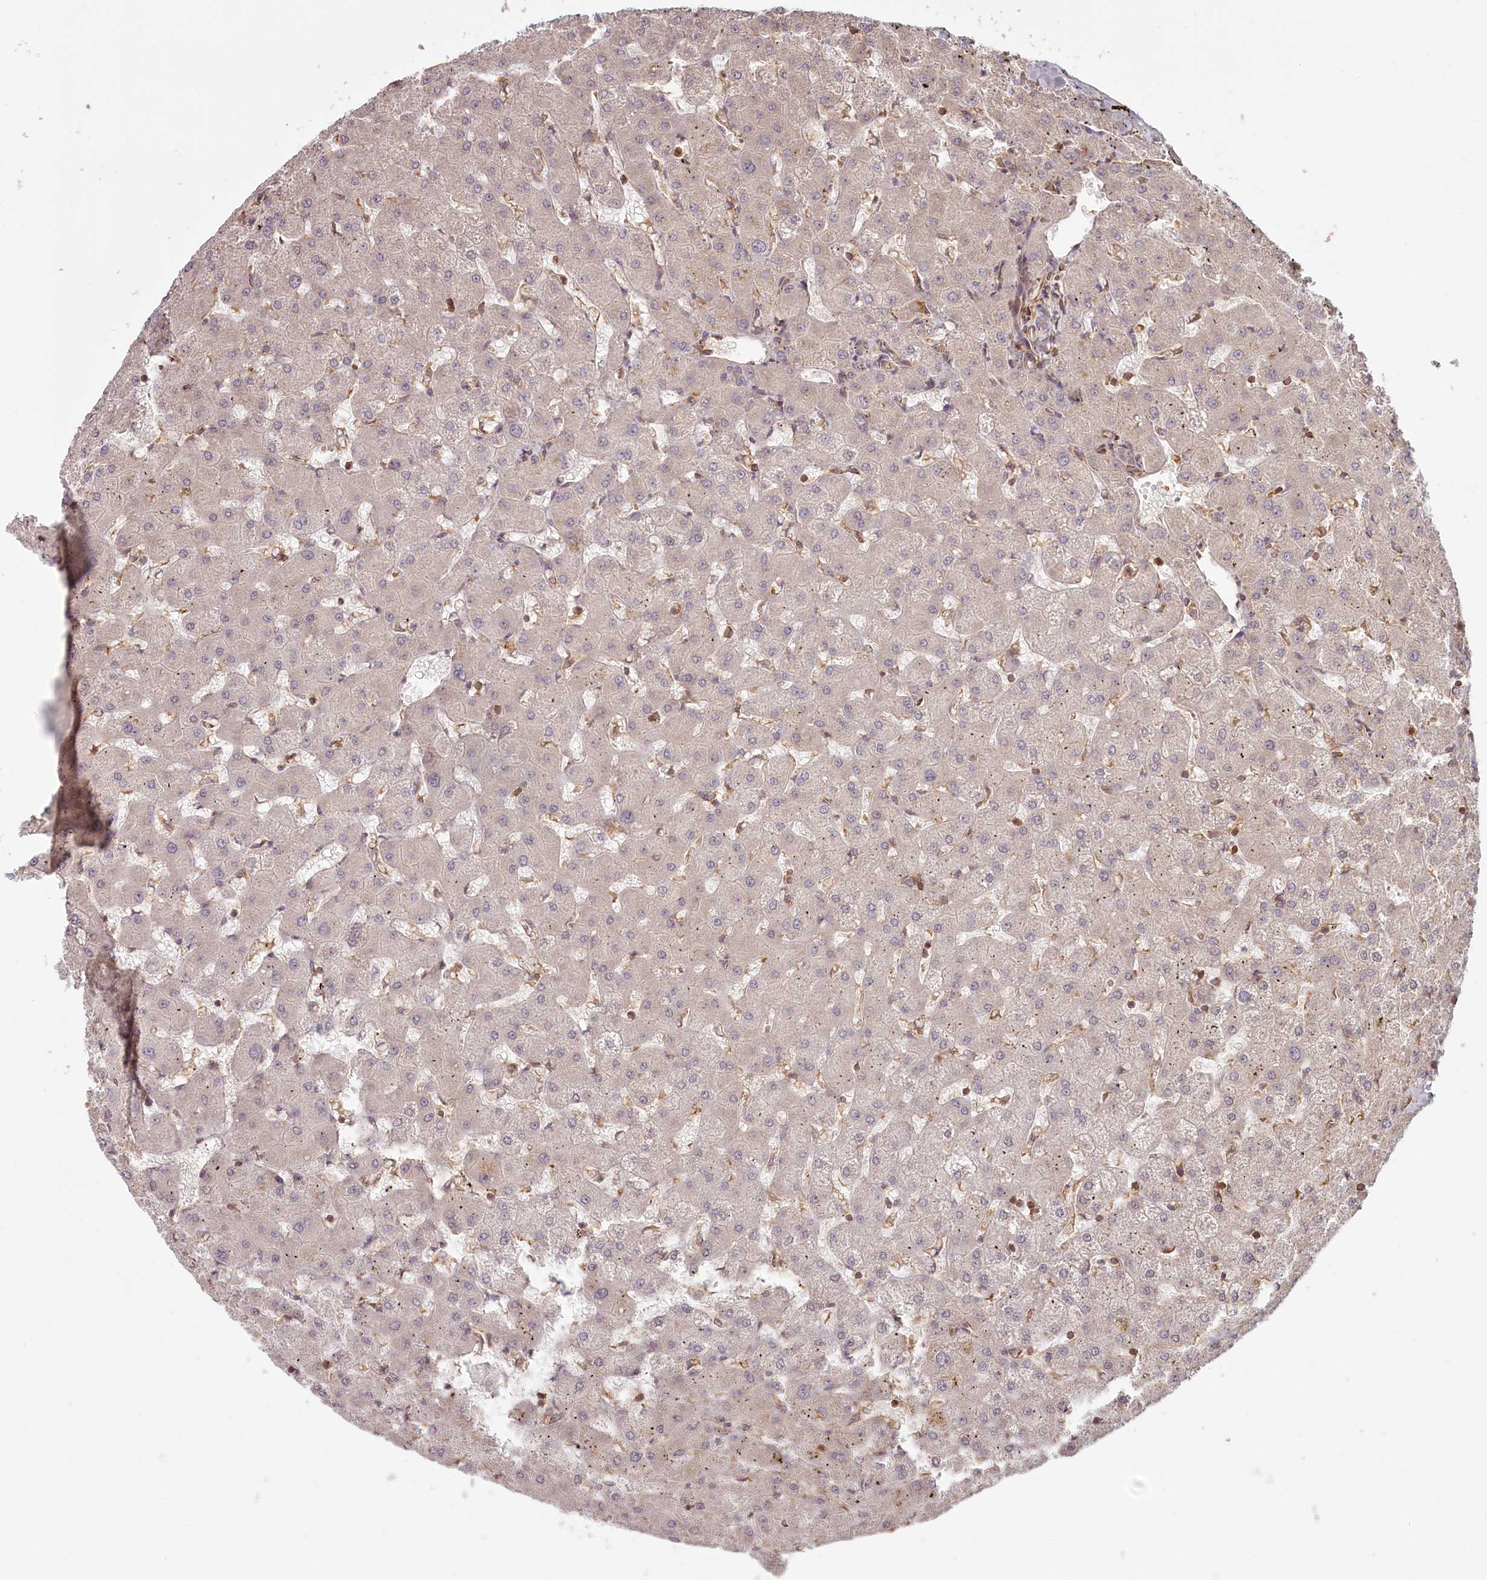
{"staining": {"intensity": "weak", "quantity": "25%-75%", "location": "cytoplasmic/membranous"}, "tissue": "liver", "cell_type": "Cholangiocytes", "image_type": "normal", "snomed": [{"axis": "morphology", "description": "Normal tissue, NOS"}, {"axis": "topography", "description": "Liver"}], "caption": "Immunohistochemistry (IHC) (DAB) staining of unremarkable human liver exhibits weak cytoplasmic/membranous protein expression in about 25%-75% of cholangiocytes.", "gene": "TMIE", "patient": {"sex": "female", "age": 63}}